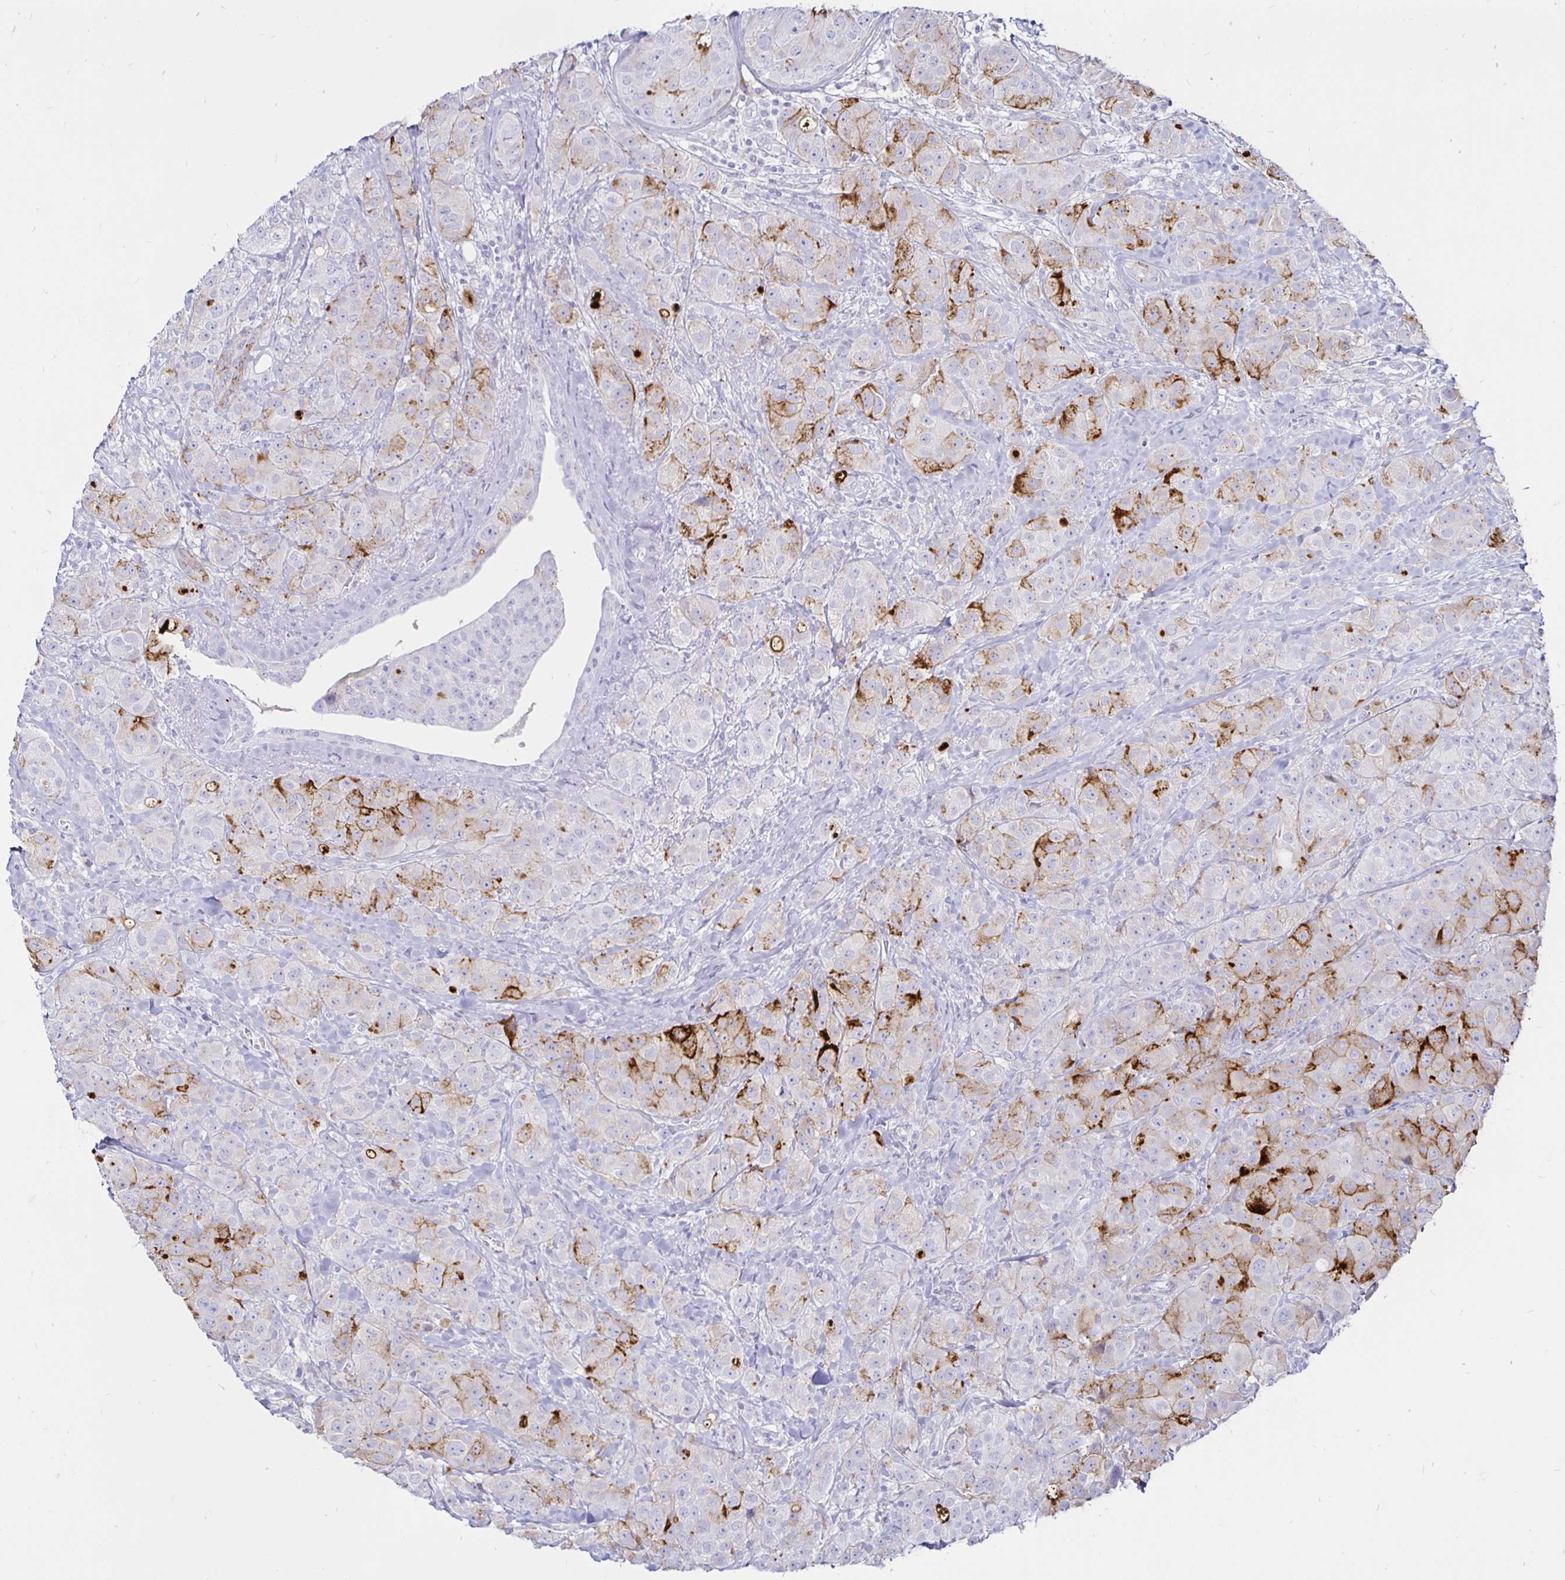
{"staining": {"intensity": "strong", "quantity": "<25%", "location": "cytoplasmic/membranous"}, "tissue": "breast cancer", "cell_type": "Tumor cells", "image_type": "cancer", "snomed": [{"axis": "morphology", "description": "Normal tissue, NOS"}, {"axis": "morphology", "description": "Duct carcinoma"}, {"axis": "topography", "description": "Breast"}], "caption": "Human breast cancer stained with a protein marker exhibits strong staining in tumor cells.", "gene": "TIMP1", "patient": {"sex": "female", "age": 43}}